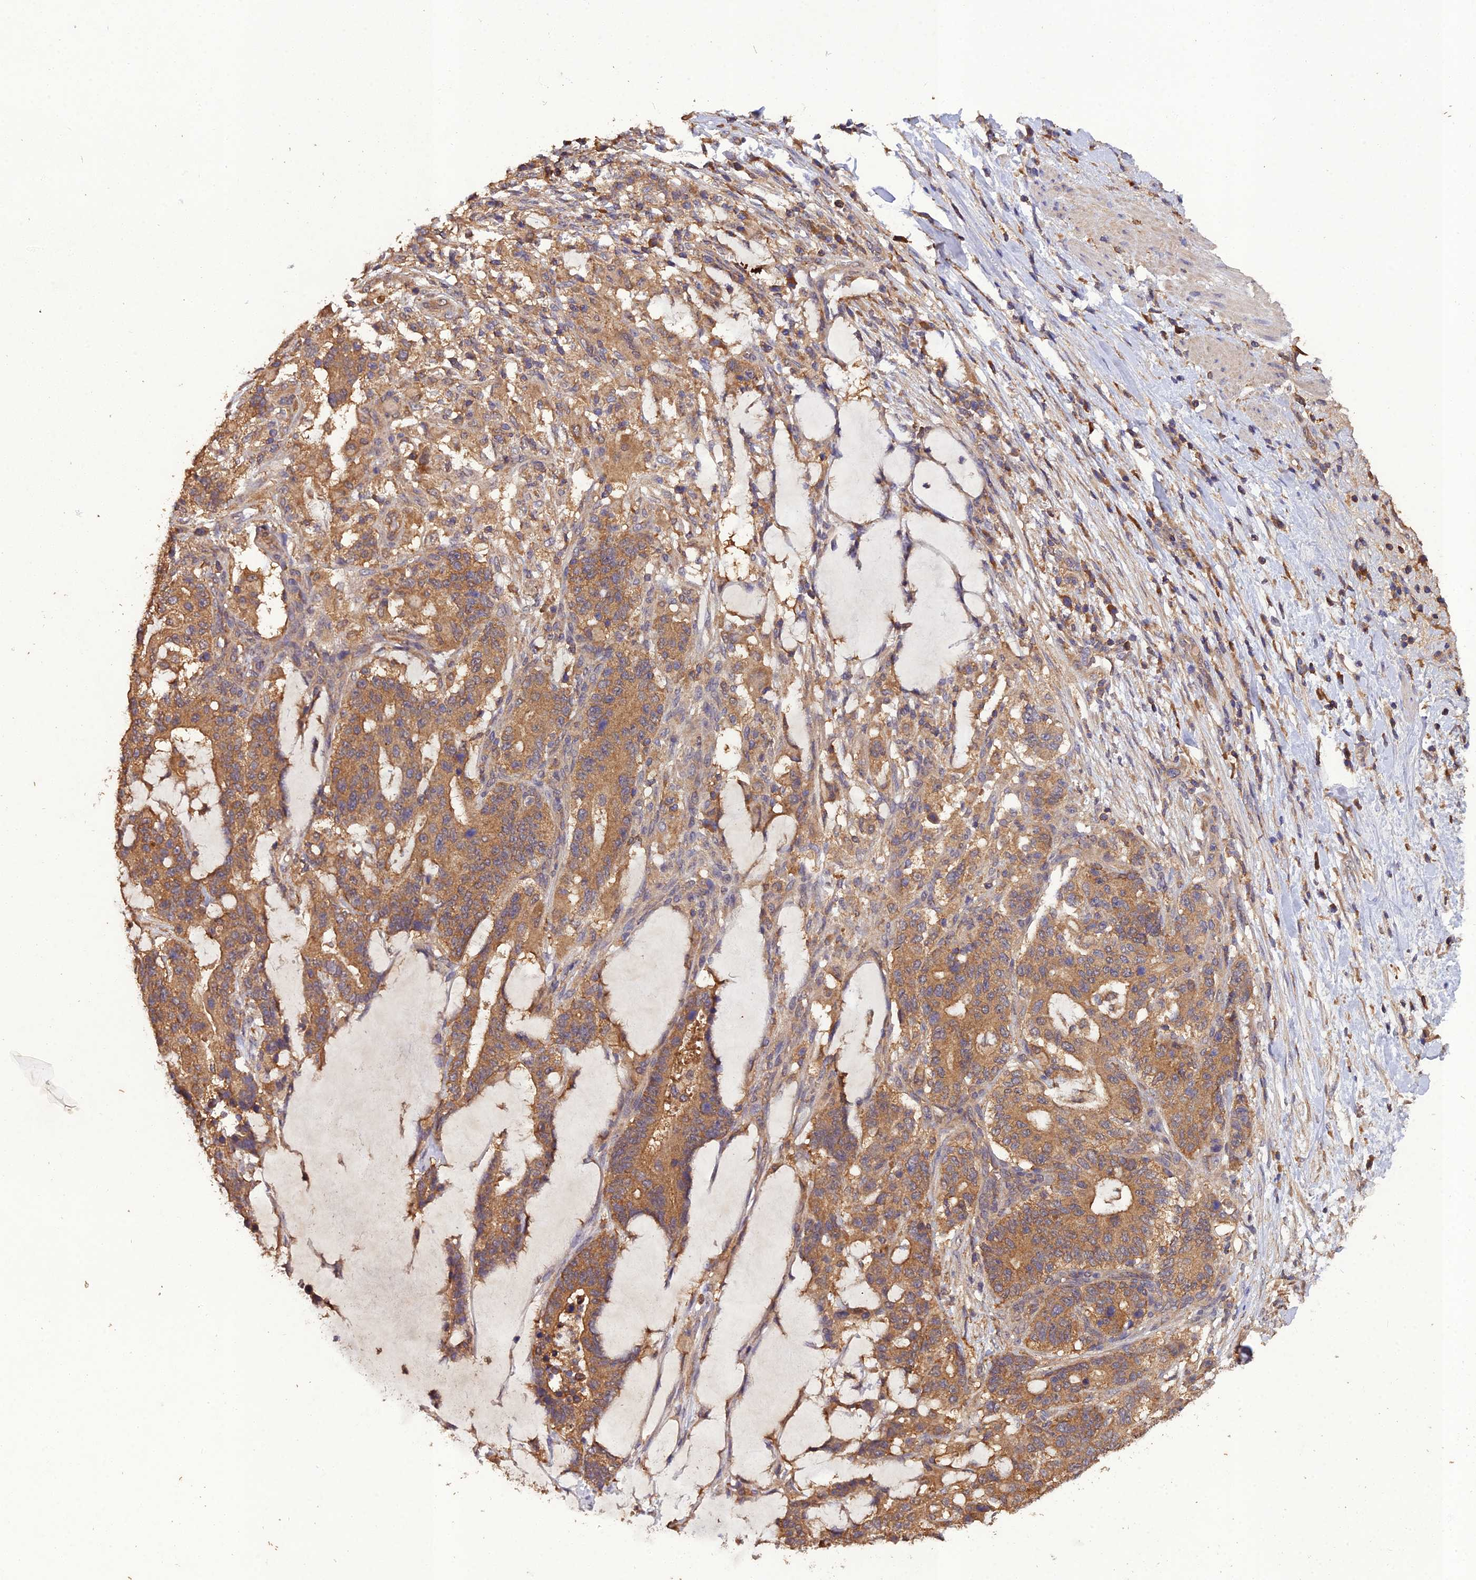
{"staining": {"intensity": "moderate", "quantity": ">75%", "location": "cytoplasmic/membranous"}, "tissue": "stomach cancer", "cell_type": "Tumor cells", "image_type": "cancer", "snomed": [{"axis": "morphology", "description": "Normal tissue, NOS"}, {"axis": "morphology", "description": "Adenocarcinoma, NOS"}, {"axis": "topography", "description": "Stomach"}], "caption": "Stomach cancer (adenocarcinoma) stained with DAB (3,3'-diaminobenzidine) immunohistochemistry reveals medium levels of moderate cytoplasmic/membranous staining in approximately >75% of tumor cells. The protein of interest is stained brown, and the nuclei are stained in blue (DAB (3,3'-diaminobenzidine) IHC with brightfield microscopy, high magnification).", "gene": "TMEM258", "patient": {"sex": "female", "age": 64}}